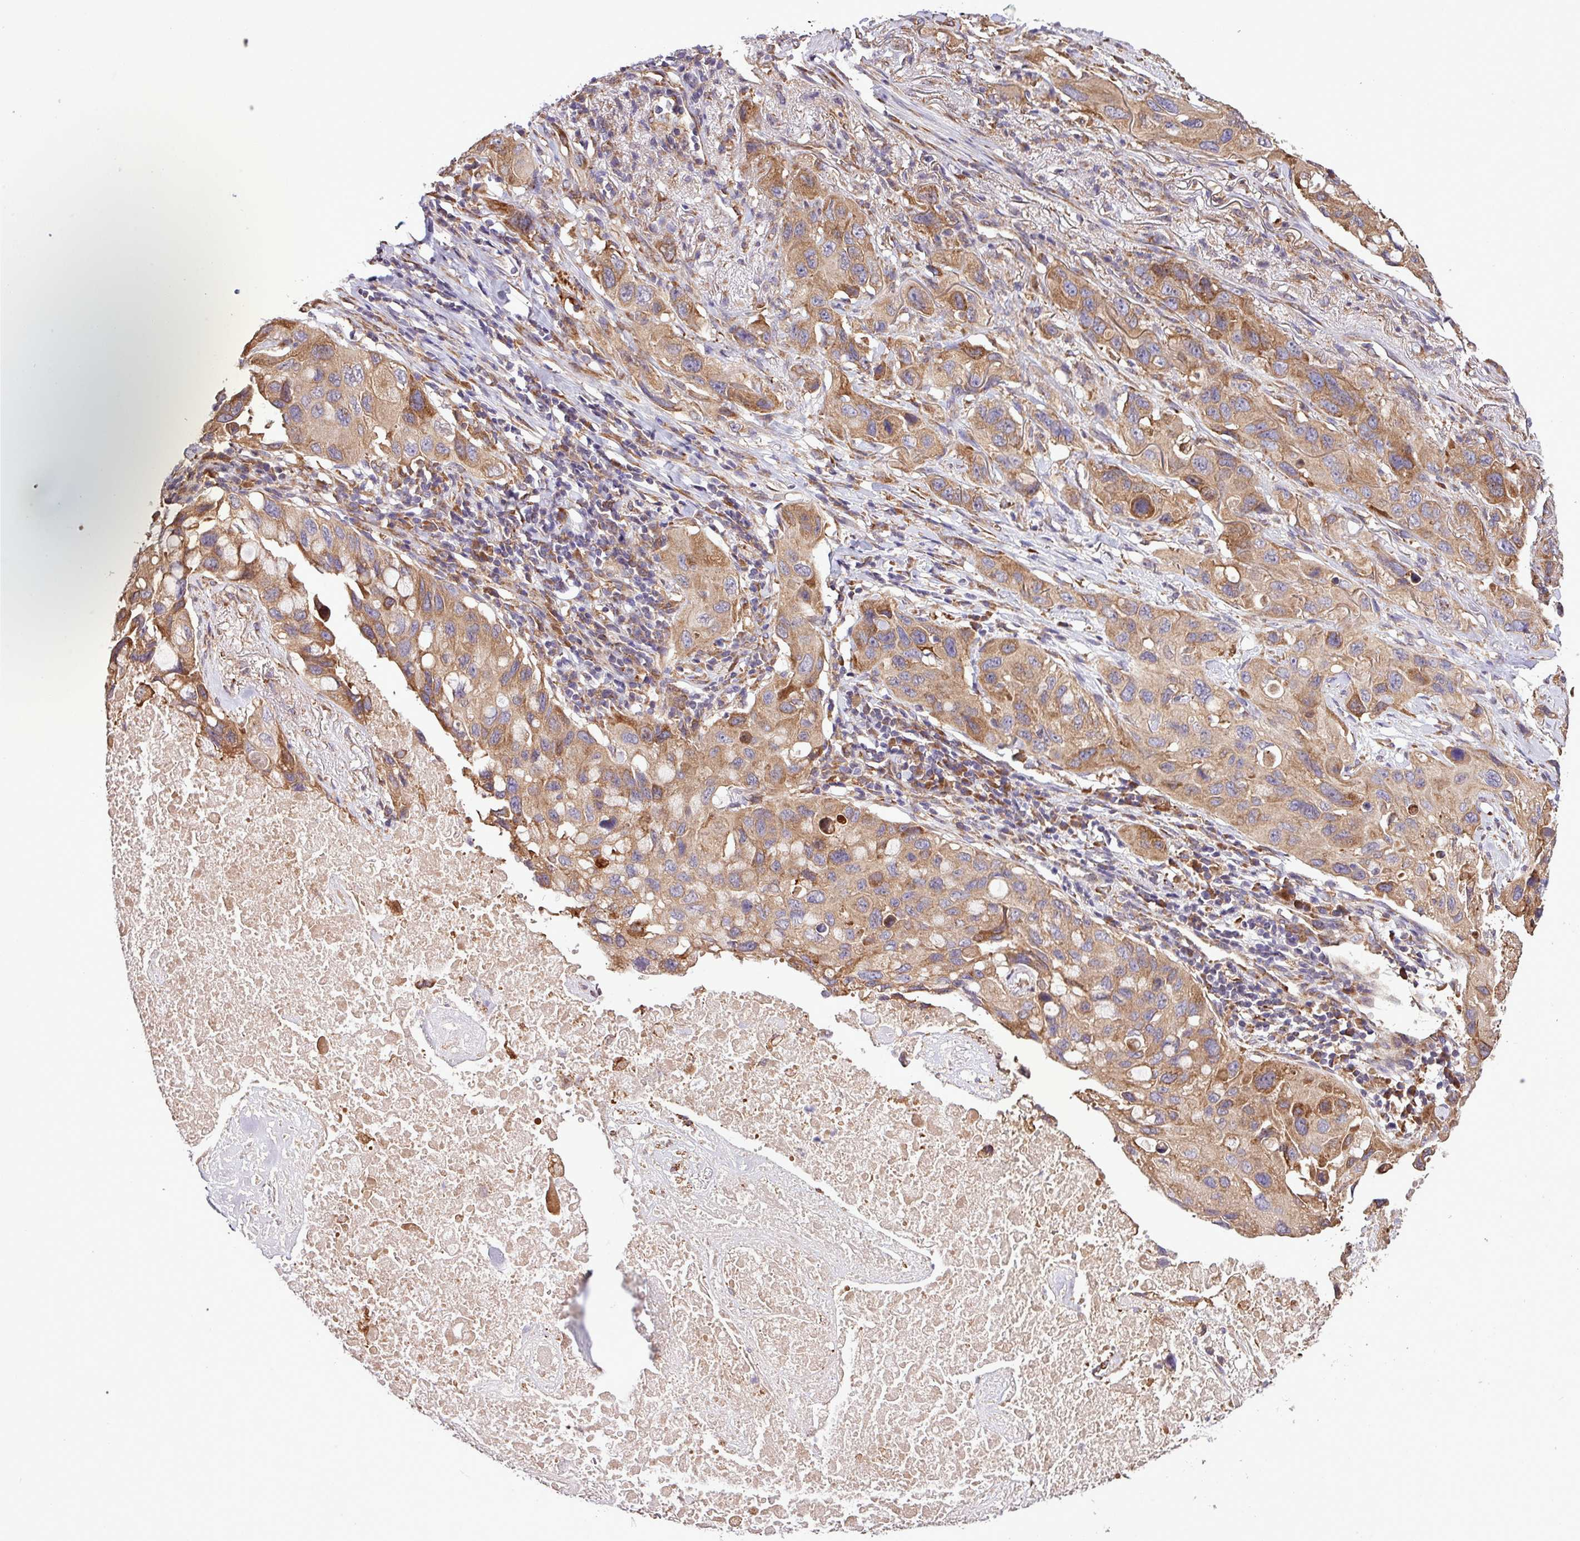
{"staining": {"intensity": "moderate", "quantity": ">75%", "location": "cytoplasmic/membranous"}, "tissue": "lung cancer", "cell_type": "Tumor cells", "image_type": "cancer", "snomed": [{"axis": "morphology", "description": "Squamous cell carcinoma, NOS"}, {"axis": "topography", "description": "Lung"}], "caption": "Immunohistochemistry of human squamous cell carcinoma (lung) demonstrates medium levels of moderate cytoplasmic/membranous expression in about >75% of tumor cells.", "gene": "MEGF6", "patient": {"sex": "female", "age": 73}}